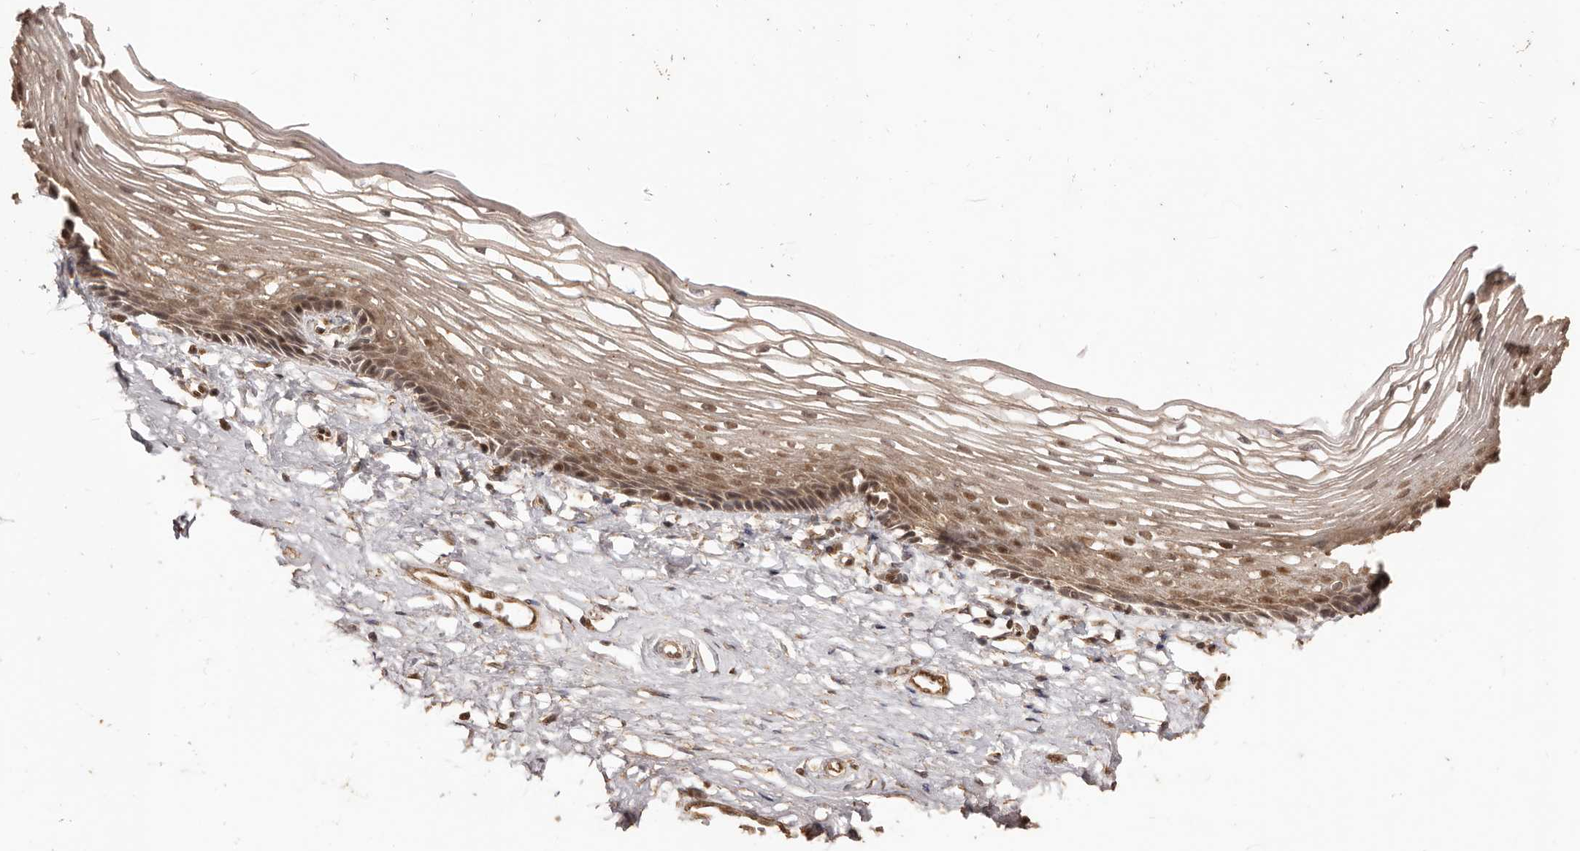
{"staining": {"intensity": "moderate", "quantity": ">75%", "location": "cytoplasmic/membranous,nuclear"}, "tissue": "vagina", "cell_type": "Squamous epithelial cells", "image_type": "normal", "snomed": [{"axis": "morphology", "description": "Normal tissue, NOS"}, {"axis": "topography", "description": "Vagina"}], "caption": "An immunohistochemistry (IHC) image of benign tissue is shown. Protein staining in brown shows moderate cytoplasmic/membranous,nuclear positivity in vagina within squamous epithelial cells.", "gene": "UBR2", "patient": {"sex": "female", "age": 46}}